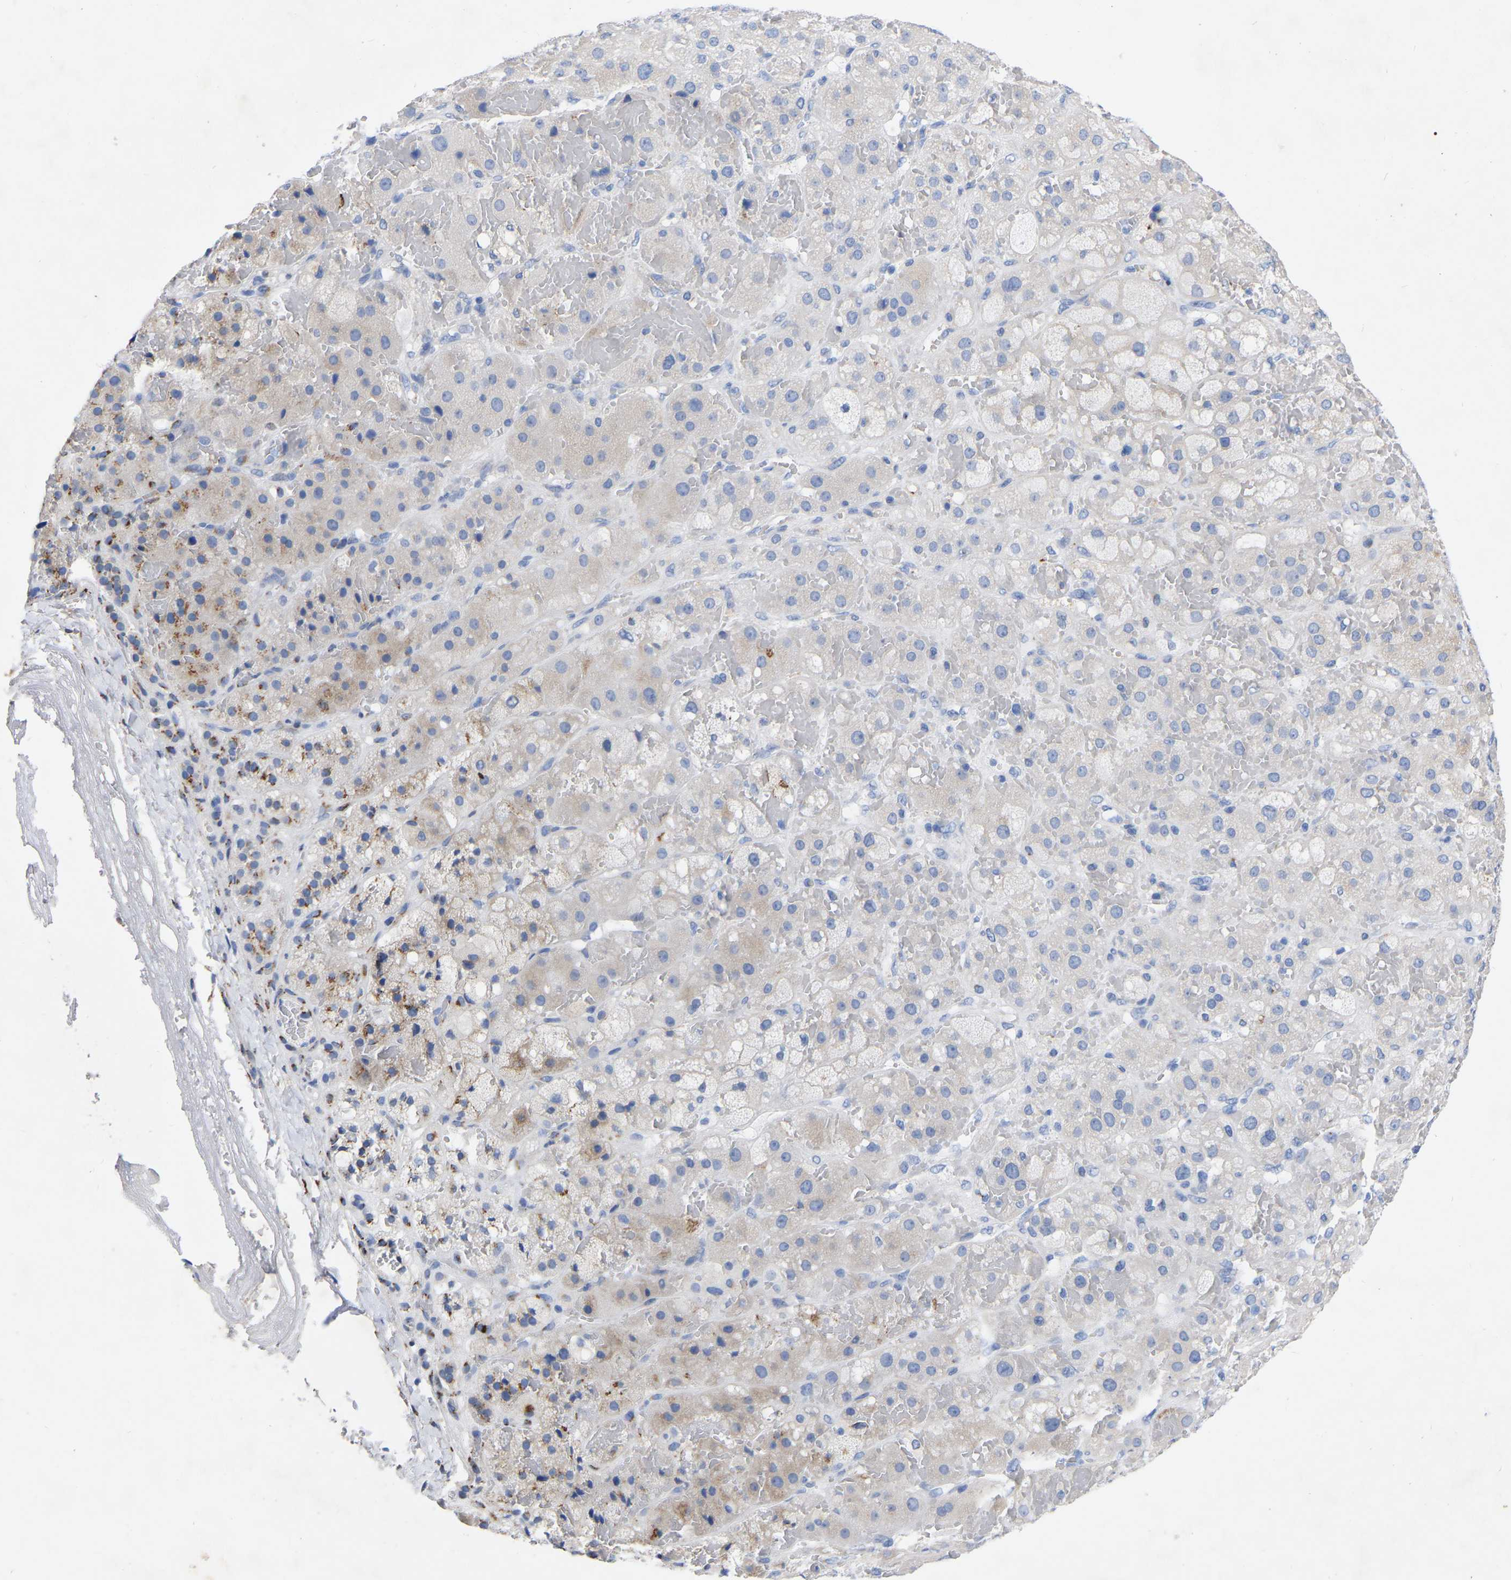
{"staining": {"intensity": "moderate", "quantity": "<25%", "location": "cytoplasmic/membranous"}, "tissue": "adrenal gland", "cell_type": "Glandular cells", "image_type": "normal", "snomed": [{"axis": "morphology", "description": "Normal tissue, NOS"}, {"axis": "topography", "description": "Adrenal gland"}], "caption": "DAB (3,3'-diaminobenzidine) immunohistochemical staining of normal adrenal gland exhibits moderate cytoplasmic/membranous protein expression in approximately <25% of glandular cells. Immunohistochemistry (ihc) stains the protein in brown and the nuclei are stained blue.", "gene": "STRIP2", "patient": {"sex": "female", "age": 47}}